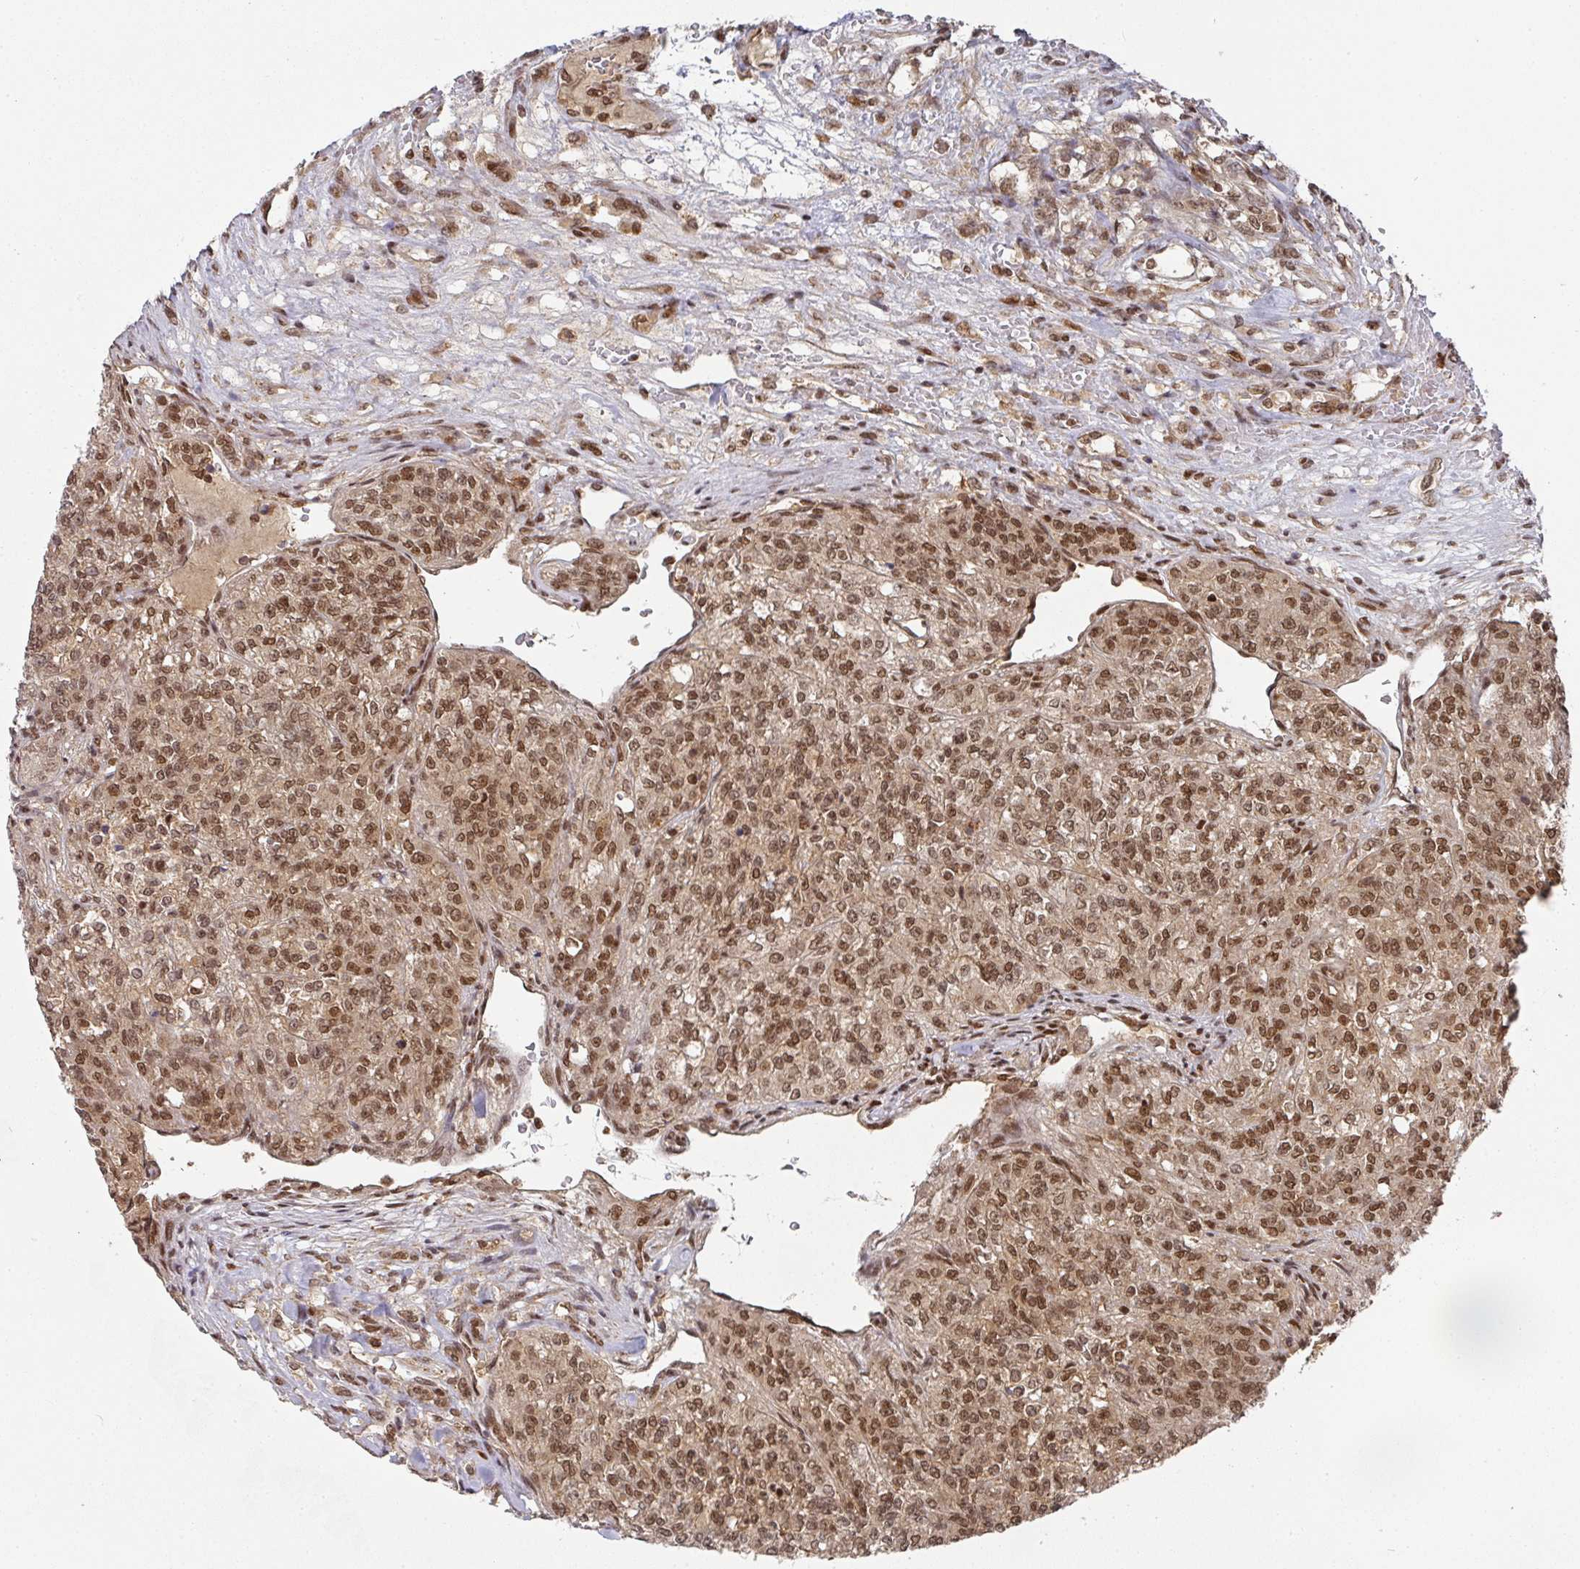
{"staining": {"intensity": "moderate", "quantity": ">75%", "location": "nuclear"}, "tissue": "renal cancer", "cell_type": "Tumor cells", "image_type": "cancer", "snomed": [{"axis": "morphology", "description": "Adenocarcinoma, NOS"}, {"axis": "topography", "description": "Kidney"}], "caption": "Immunohistochemistry (IHC) of renal adenocarcinoma shows medium levels of moderate nuclear positivity in approximately >75% of tumor cells.", "gene": "DIDO1", "patient": {"sex": "female", "age": 63}}